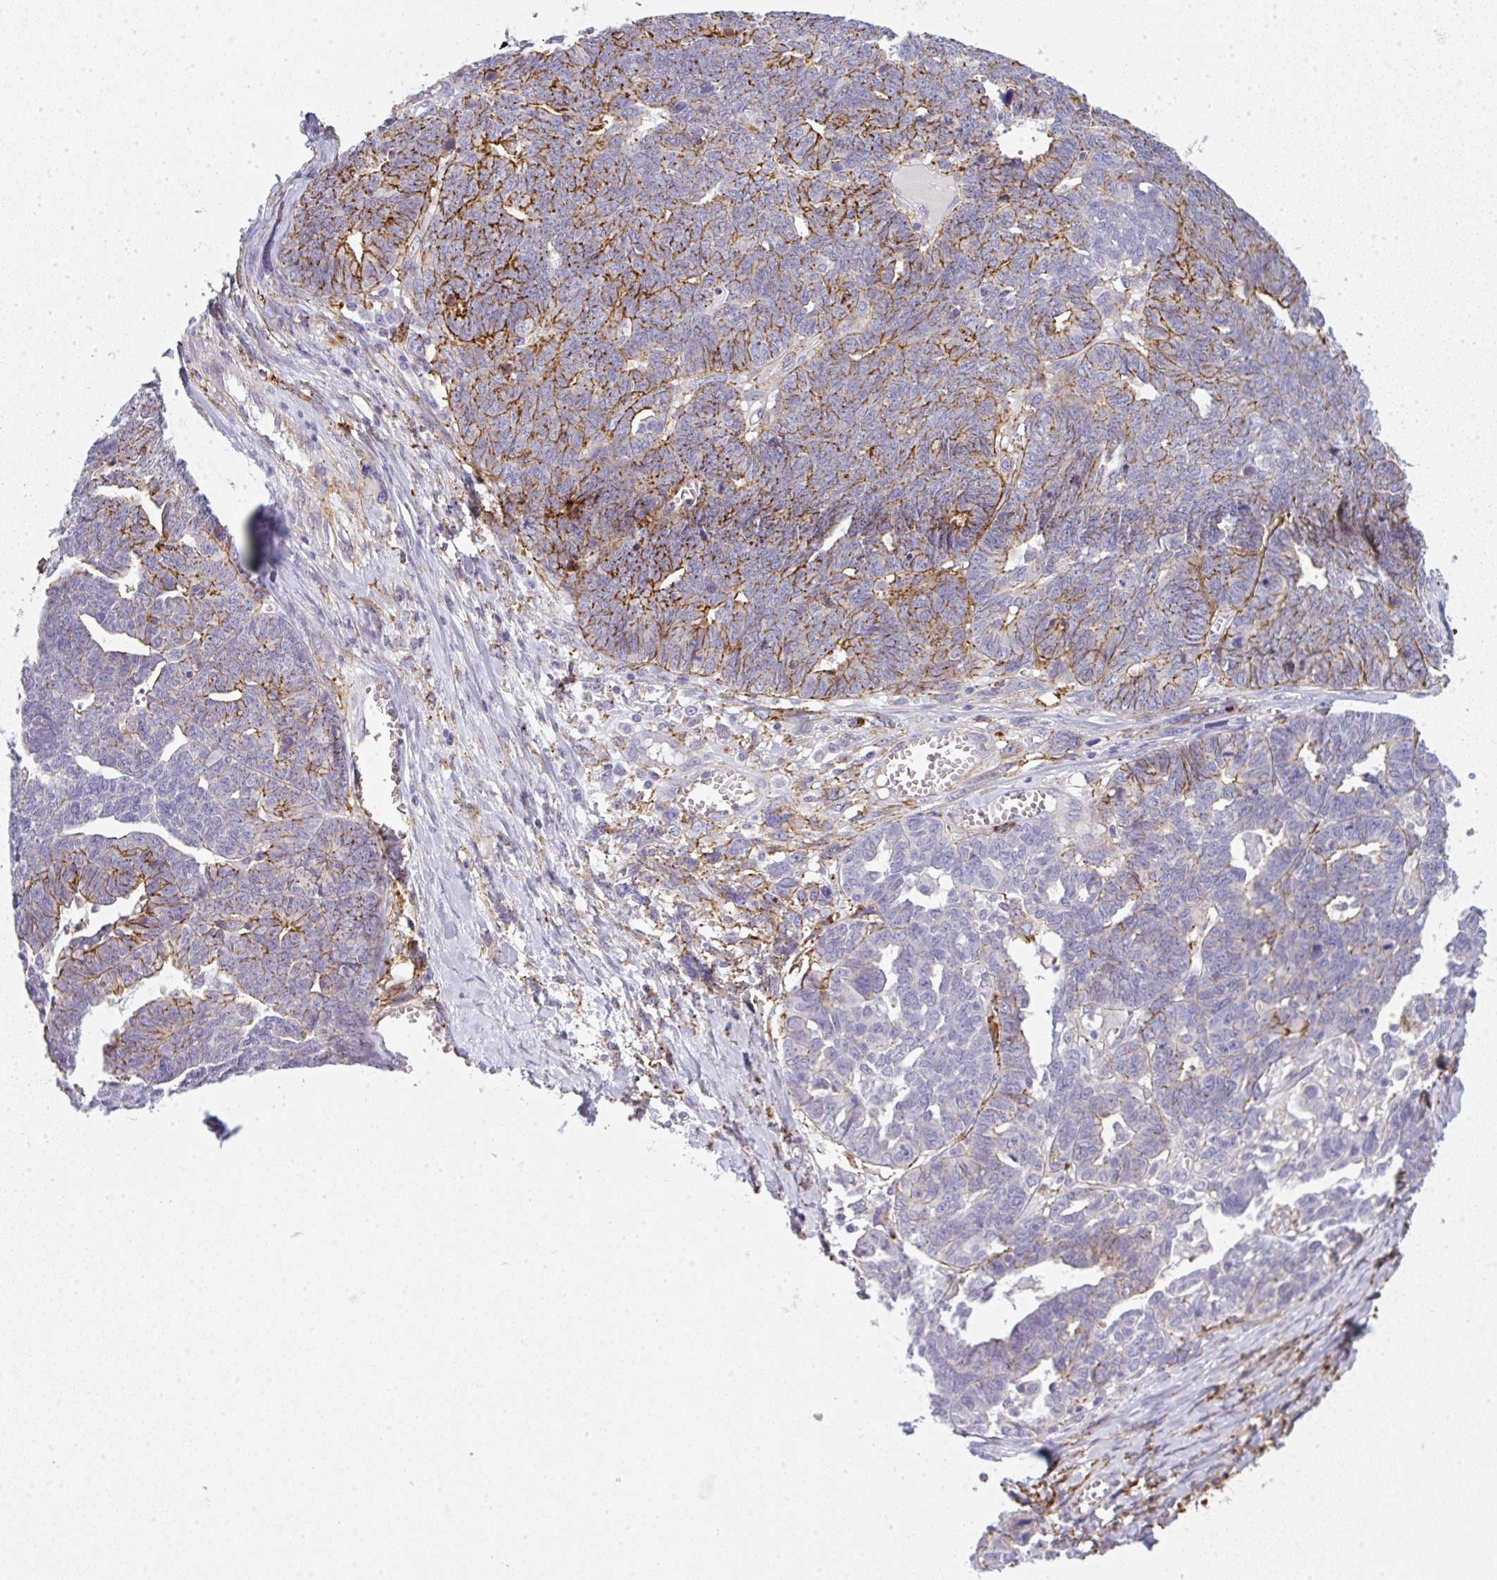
{"staining": {"intensity": "moderate", "quantity": "25%-75%", "location": "cytoplasmic/membranous"}, "tissue": "ovarian cancer", "cell_type": "Tumor cells", "image_type": "cancer", "snomed": [{"axis": "morphology", "description": "Cystadenocarcinoma, serous, NOS"}, {"axis": "topography", "description": "Ovary"}], "caption": "IHC image of neoplastic tissue: human ovarian serous cystadenocarcinoma stained using immunohistochemistry displays medium levels of moderate protein expression localized specifically in the cytoplasmic/membranous of tumor cells, appearing as a cytoplasmic/membranous brown color.", "gene": "LPAR4", "patient": {"sex": "female", "age": 79}}